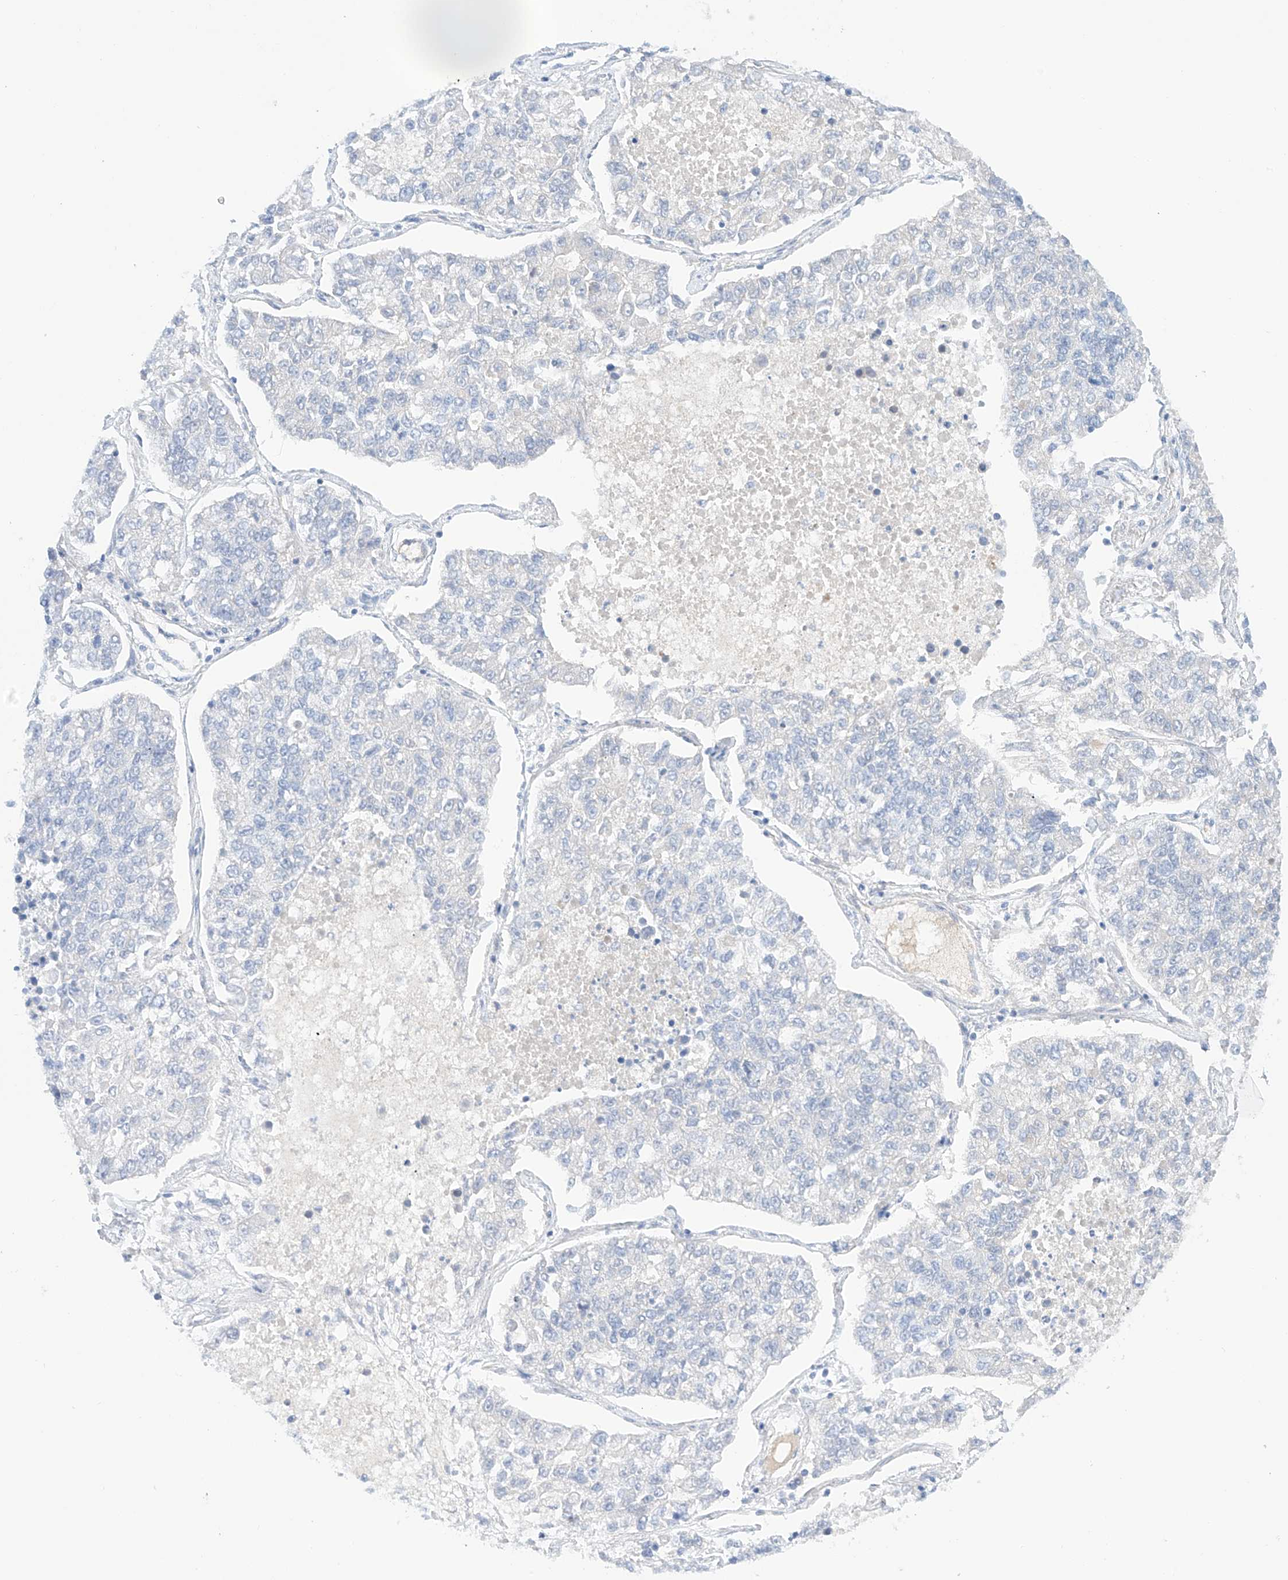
{"staining": {"intensity": "negative", "quantity": "none", "location": "none"}, "tissue": "lung cancer", "cell_type": "Tumor cells", "image_type": "cancer", "snomed": [{"axis": "morphology", "description": "Adenocarcinoma, NOS"}, {"axis": "topography", "description": "Lung"}], "caption": "High magnification brightfield microscopy of lung cancer stained with DAB (brown) and counterstained with hematoxylin (blue): tumor cells show no significant expression. (DAB immunohistochemistry (IHC) with hematoxylin counter stain).", "gene": "PGGT1B", "patient": {"sex": "male", "age": 49}}